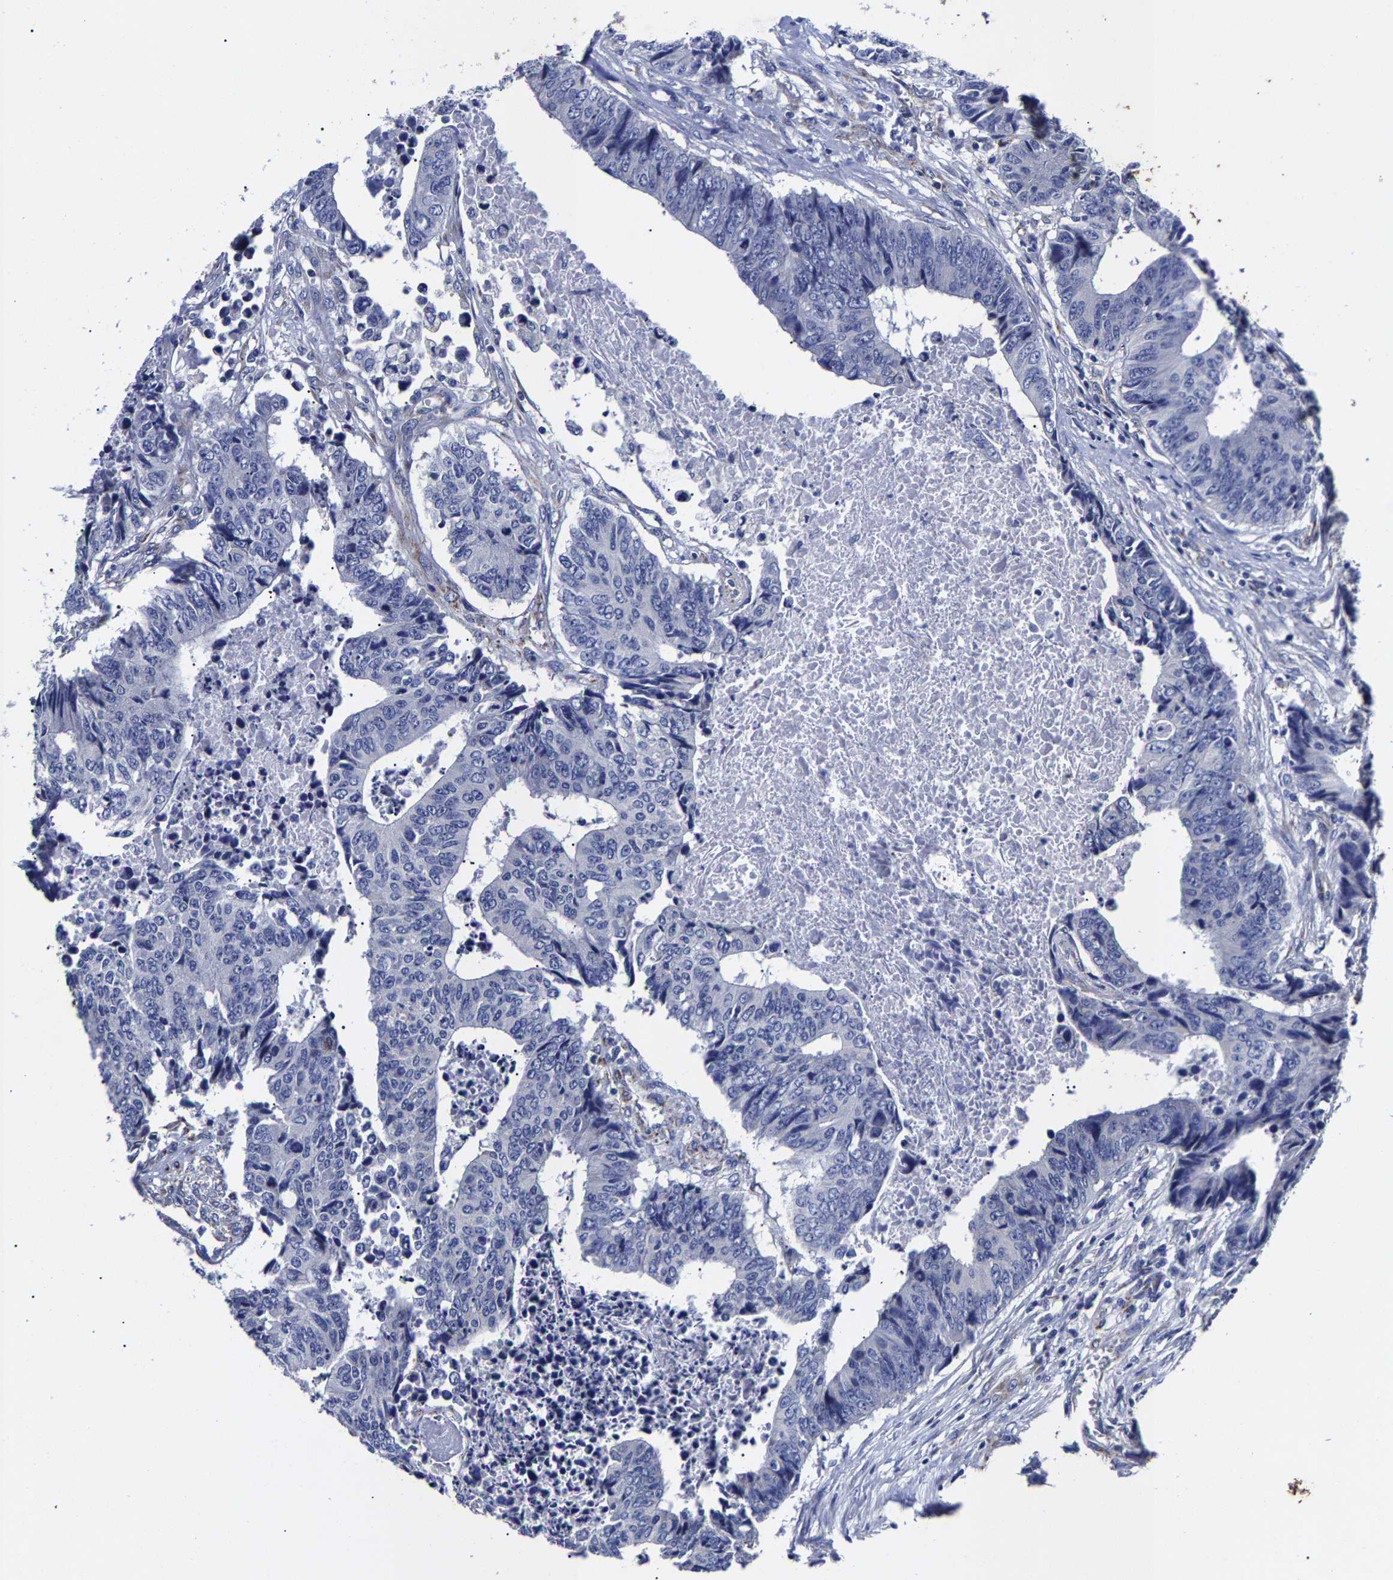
{"staining": {"intensity": "negative", "quantity": "none", "location": "none"}, "tissue": "colorectal cancer", "cell_type": "Tumor cells", "image_type": "cancer", "snomed": [{"axis": "morphology", "description": "Adenocarcinoma, NOS"}, {"axis": "topography", "description": "Rectum"}], "caption": "An immunohistochemistry (IHC) histopathology image of colorectal cancer (adenocarcinoma) is shown. There is no staining in tumor cells of colorectal cancer (adenocarcinoma).", "gene": "AASS", "patient": {"sex": "male", "age": 84}}